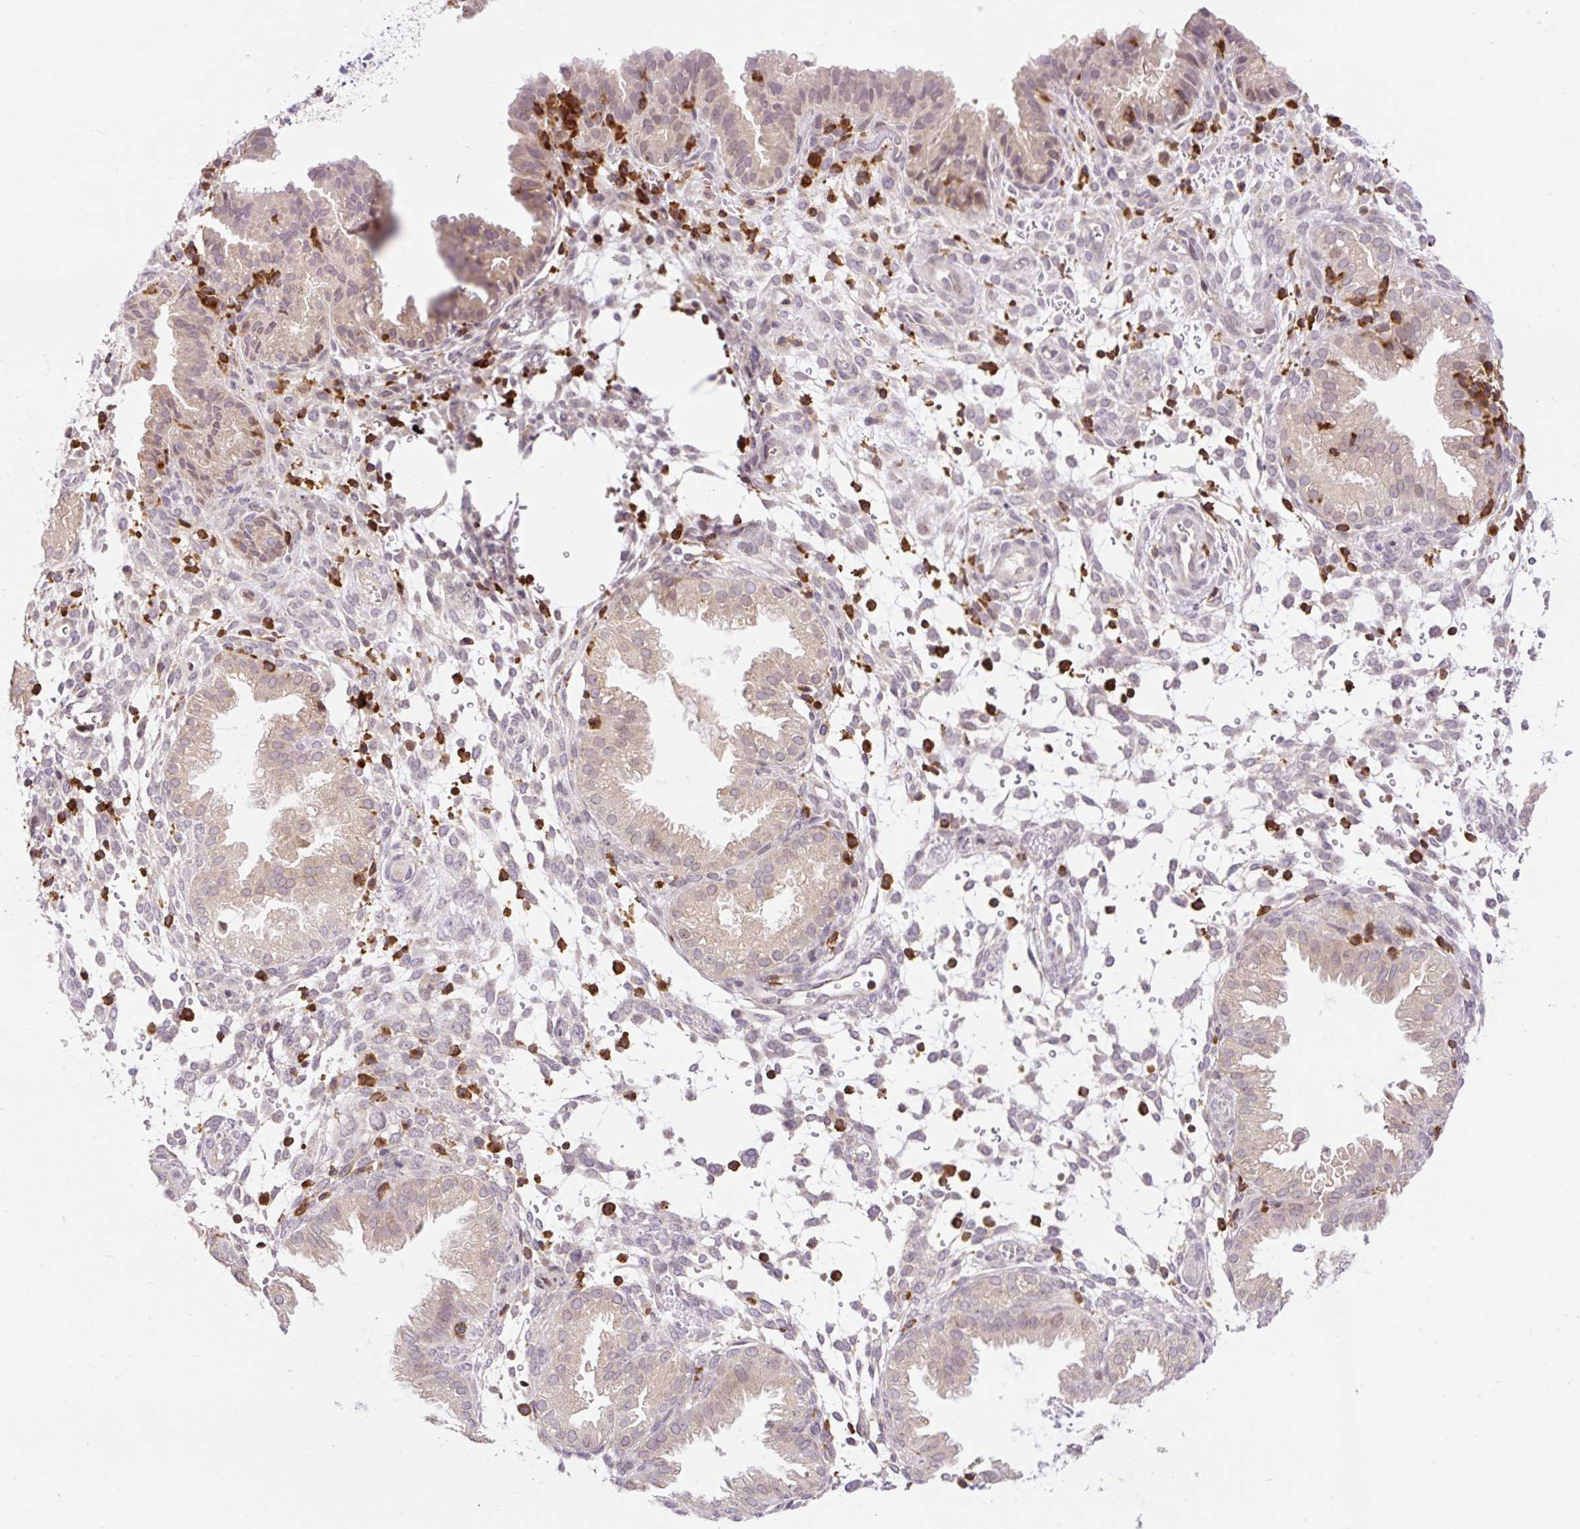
{"staining": {"intensity": "weak", "quantity": "<25%", "location": "cytoplasmic/membranous"}, "tissue": "endometrium", "cell_type": "Cells in endometrial stroma", "image_type": "normal", "snomed": [{"axis": "morphology", "description": "Normal tissue, NOS"}, {"axis": "topography", "description": "Endometrium"}], "caption": "Normal endometrium was stained to show a protein in brown. There is no significant positivity in cells in endometrial stroma. (Stains: DAB IHC with hematoxylin counter stain, Microscopy: brightfield microscopy at high magnification).", "gene": "CARD11", "patient": {"sex": "female", "age": 33}}